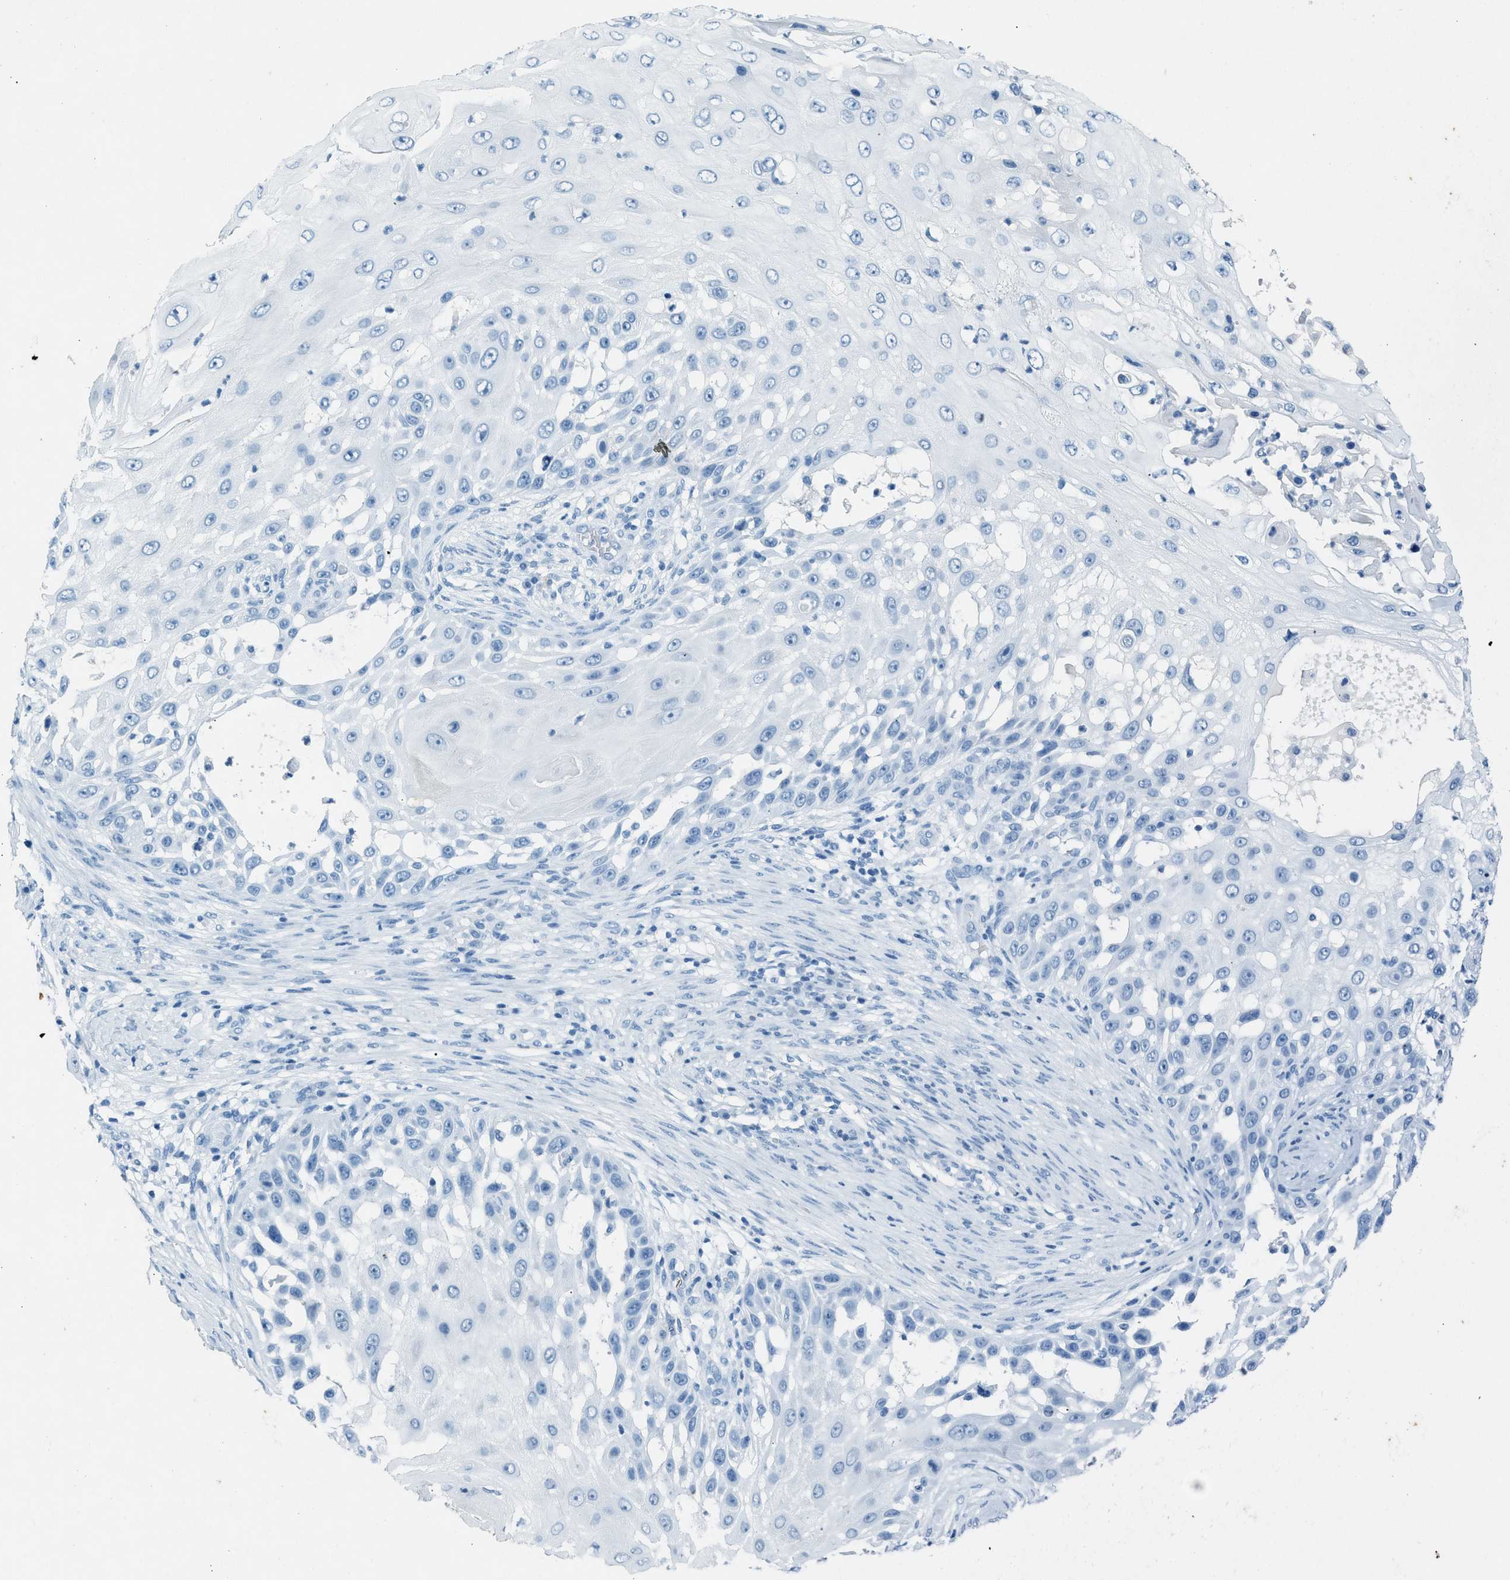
{"staining": {"intensity": "negative", "quantity": "none", "location": "none"}, "tissue": "skin cancer", "cell_type": "Tumor cells", "image_type": "cancer", "snomed": [{"axis": "morphology", "description": "Squamous cell carcinoma, NOS"}, {"axis": "topography", "description": "Skin"}], "caption": "There is no significant staining in tumor cells of skin squamous cell carcinoma. The staining is performed using DAB brown chromogen with nuclei counter-stained in using hematoxylin.", "gene": "HHATL", "patient": {"sex": "female", "age": 44}}